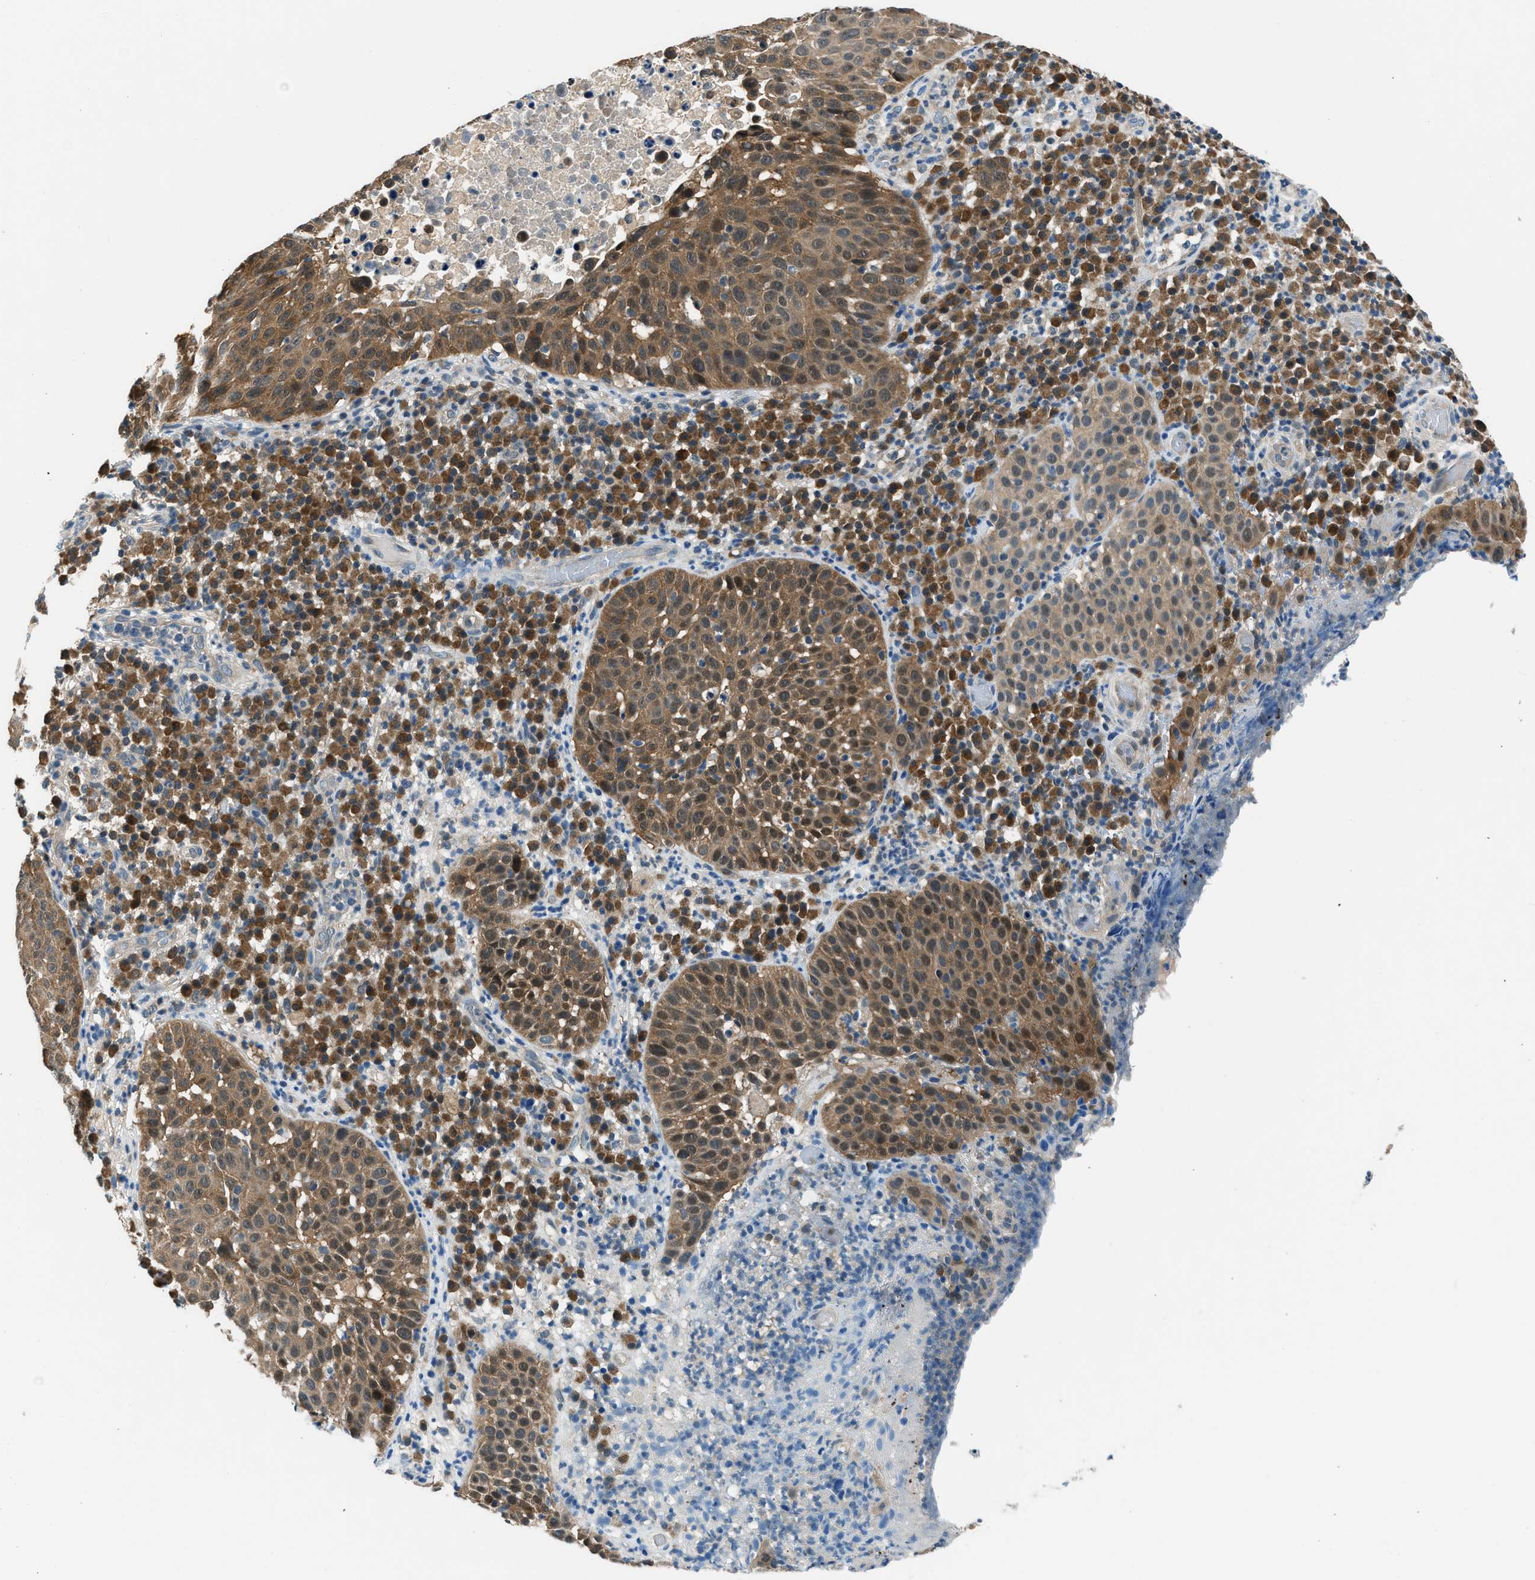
{"staining": {"intensity": "moderate", "quantity": ">75%", "location": "cytoplasmic/membranous,nuclear"}, "tissue": "skin cancer", "cell_type": "Tumor cells", "image_type": "cancer", "snomed": [{"axis": "morphology", "description": "Squamous cell carcinoma in situ, NOS"}, {"axis": "morphology", "description": "Squamous cell carcinoma, NOS"}, {"axis": "topography", "description": "Skin"}], "caption": "An image showing moderate cytoplasmic/membranous and nuclear positivity in about >75% of tumor cells in skin squamous cell carcinoma, as visualized by brown immunohistochemical staining.", "gene": "ACP1", "patient": {"sex": "male", "age": 93}}